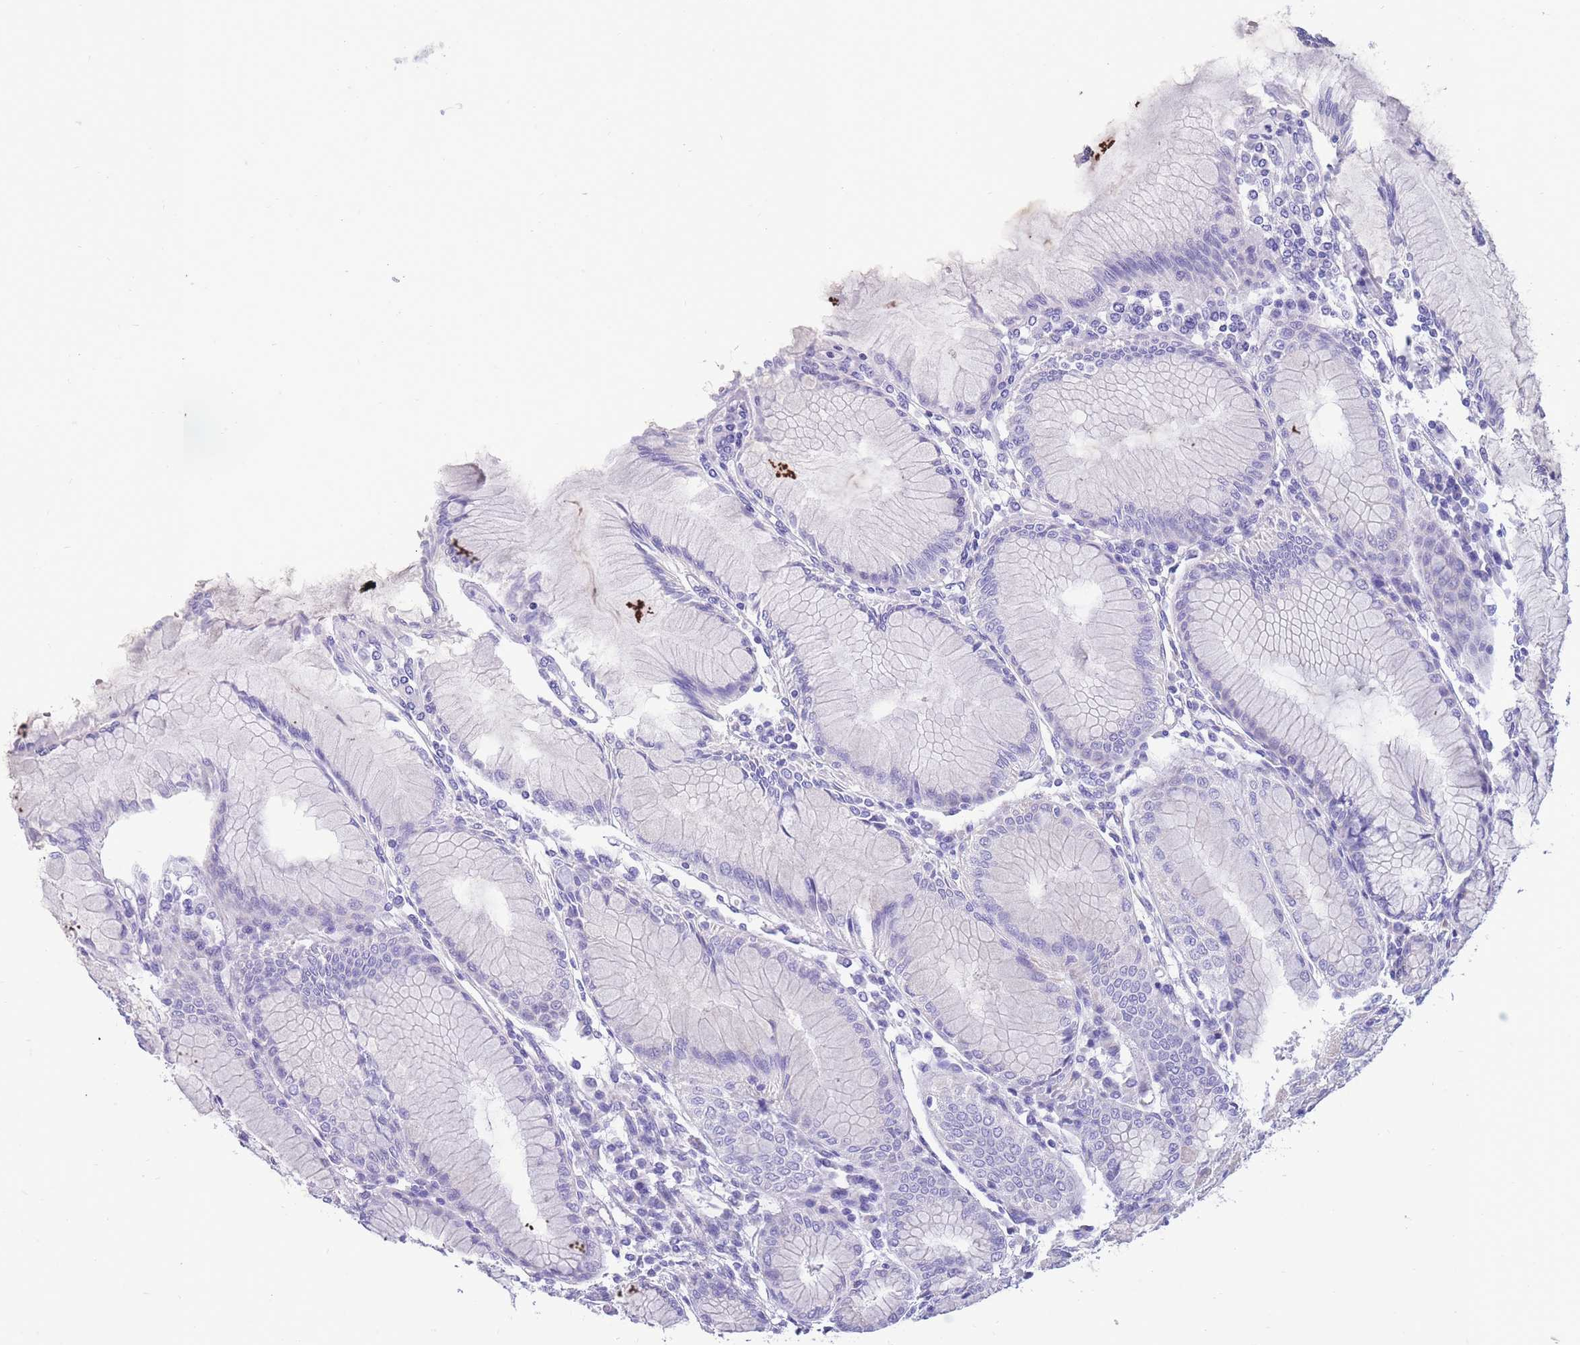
{"staining": {"intensity": "negative", "quantity": "none", "location": "none"}, "tissue": "stomach", "cell_type": "Glandular cells", "image_type": "normal", "snomed": [{"axis": "morphology", "description": "Normal tissue, NOS"}, {"axis": "topography", "description": "Stomach"}], "caption": "Benign stomach was stained to show a protein in brown. There is no significant expression in glandular cells. (IHC, brightfield microscopy, high magnification).", "gene": "INTS2", "patient": {"sex": "female", "age": 57}}